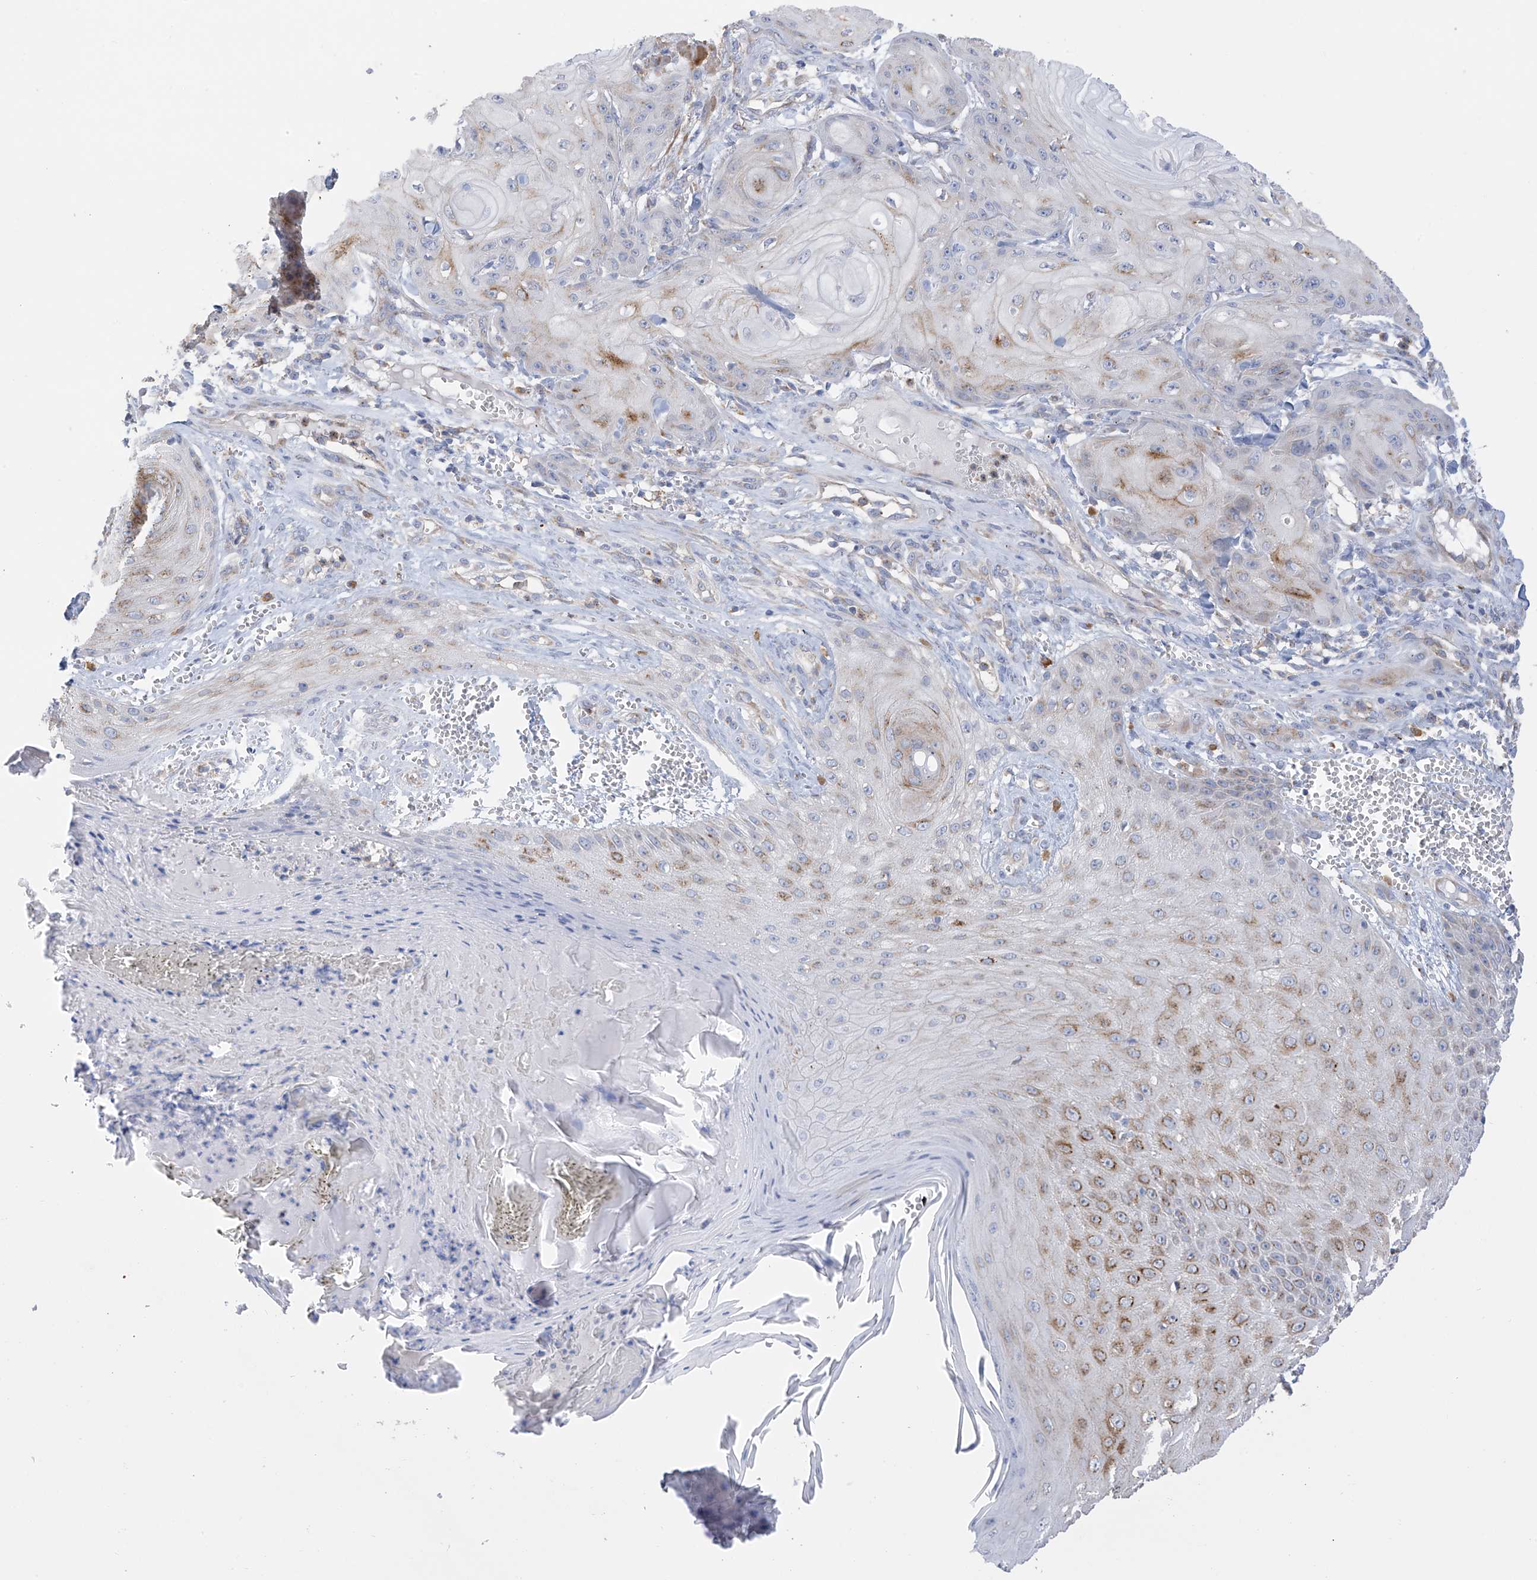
{"staining": {"intensity": "moderate", "quantity": "<25%", "location": "cytoplasmic/membranous"}, "tissue": "skin cancer", "cell_type": "Tumor cells", "image_type": "cancer", "snomed": [{"axis": "morphology", "description": "Squamous cell carcinoma, NOS"}, {"axis": "topography", "description": "Skin"}], "caption": "DAB (3,3'-diaminobenzidine) immunohistochemical staining of skin squamous cell carcinoma displays moderate cytoplasmic/membranous protein positivity in about <25% of tumor cells. Nuclei are stained in blue.", "gene": "ITM2B", "patient": {"sex": "male", "age": 74}}